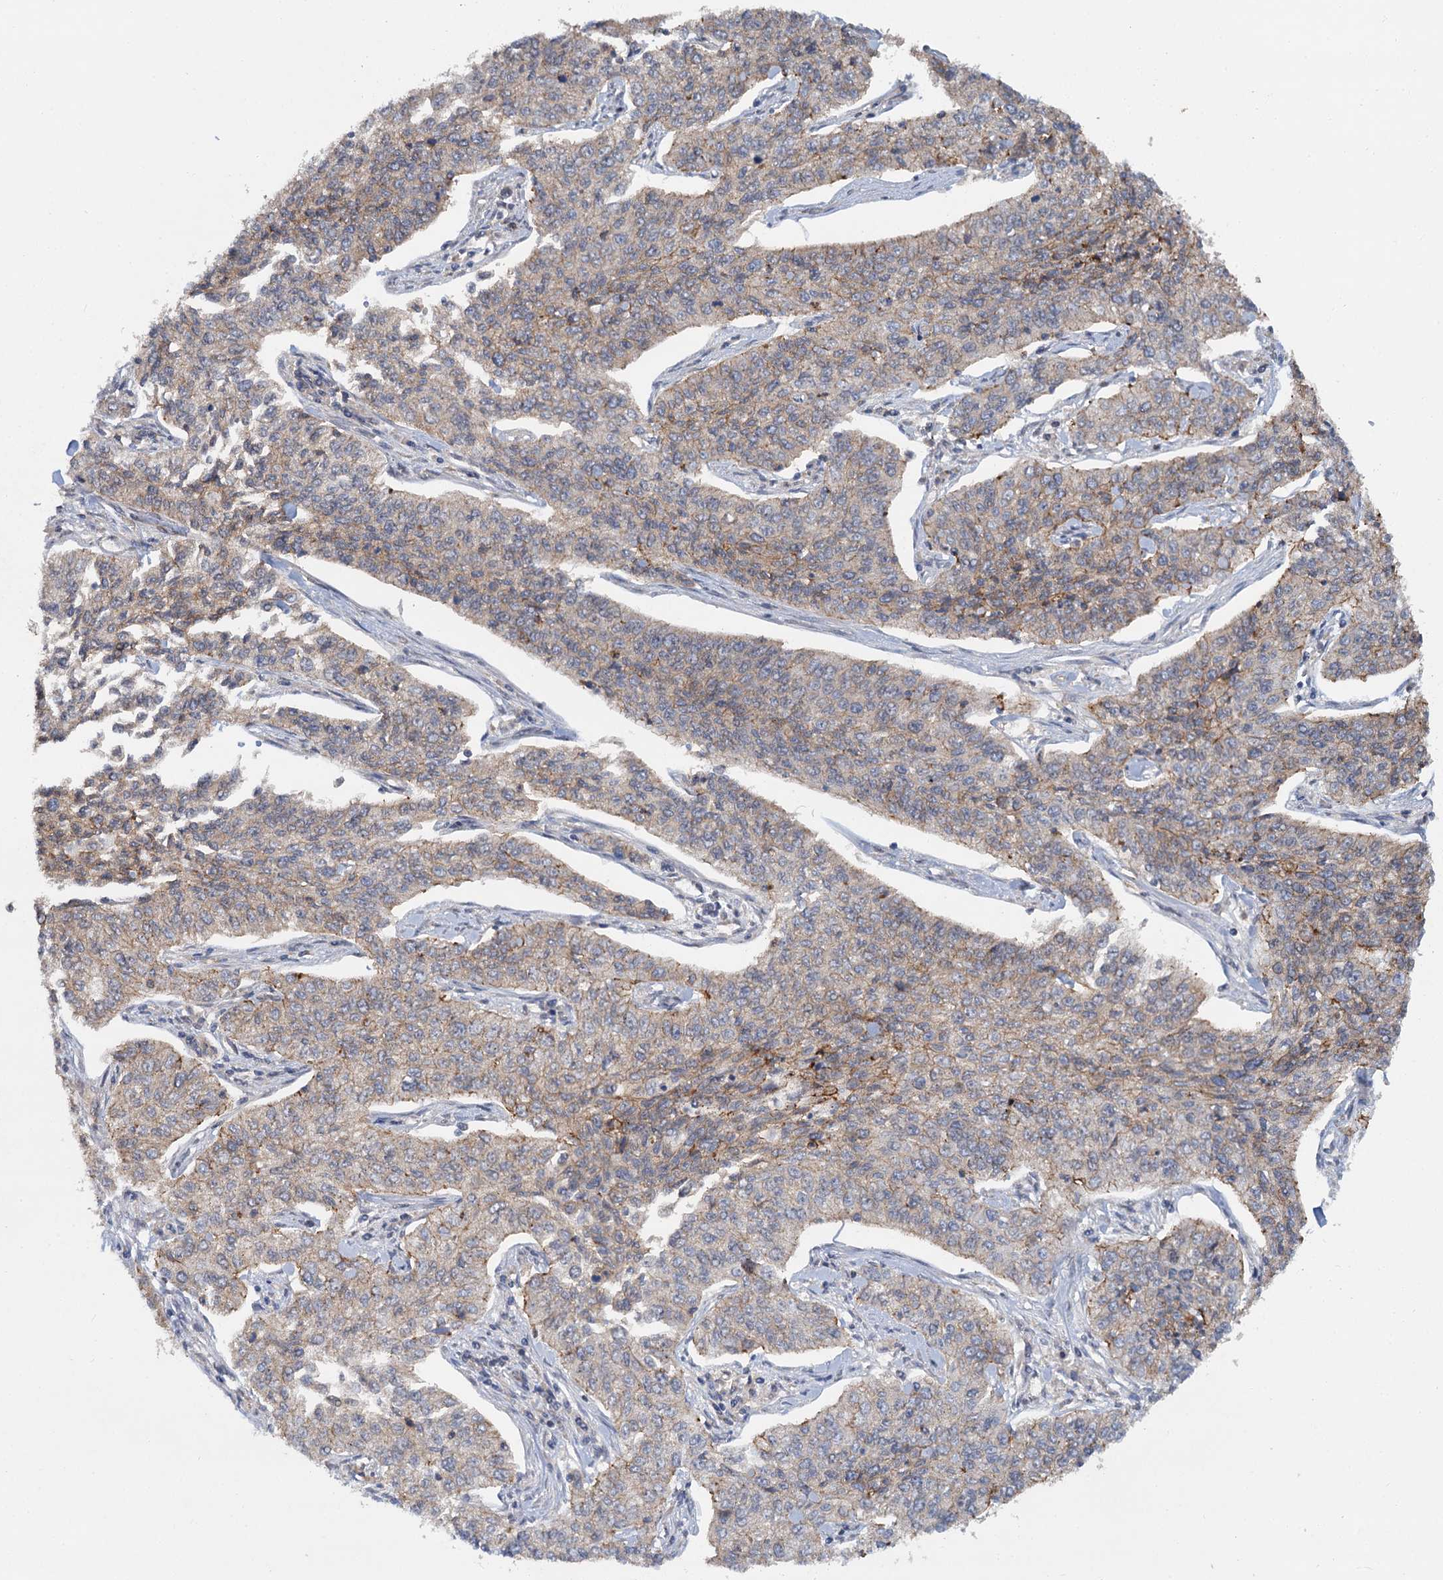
{"staining": {"intensity": "weak", "quantity": "25%-75%", "location": "cytoplasmic/membranous"}, "tissue": "cervical cancer", "cell_type": "Tumor cells", "image_type": "cancer", "snomed": [{"axis": "morphology", "description": "Squamous cell carcinoma, NOS"}, {"axis": "topography", "description": "Cervix"}], "caption": "DAB immunohistochemical staining of human cervical cancer (squamous cell carcinoma) reveals weak cytoplasmic/membranous protein expression in approximately 25%-75% of tumor cells.", "gene": "ZNF324", "patient": {"sex": "female", "age": 35}}